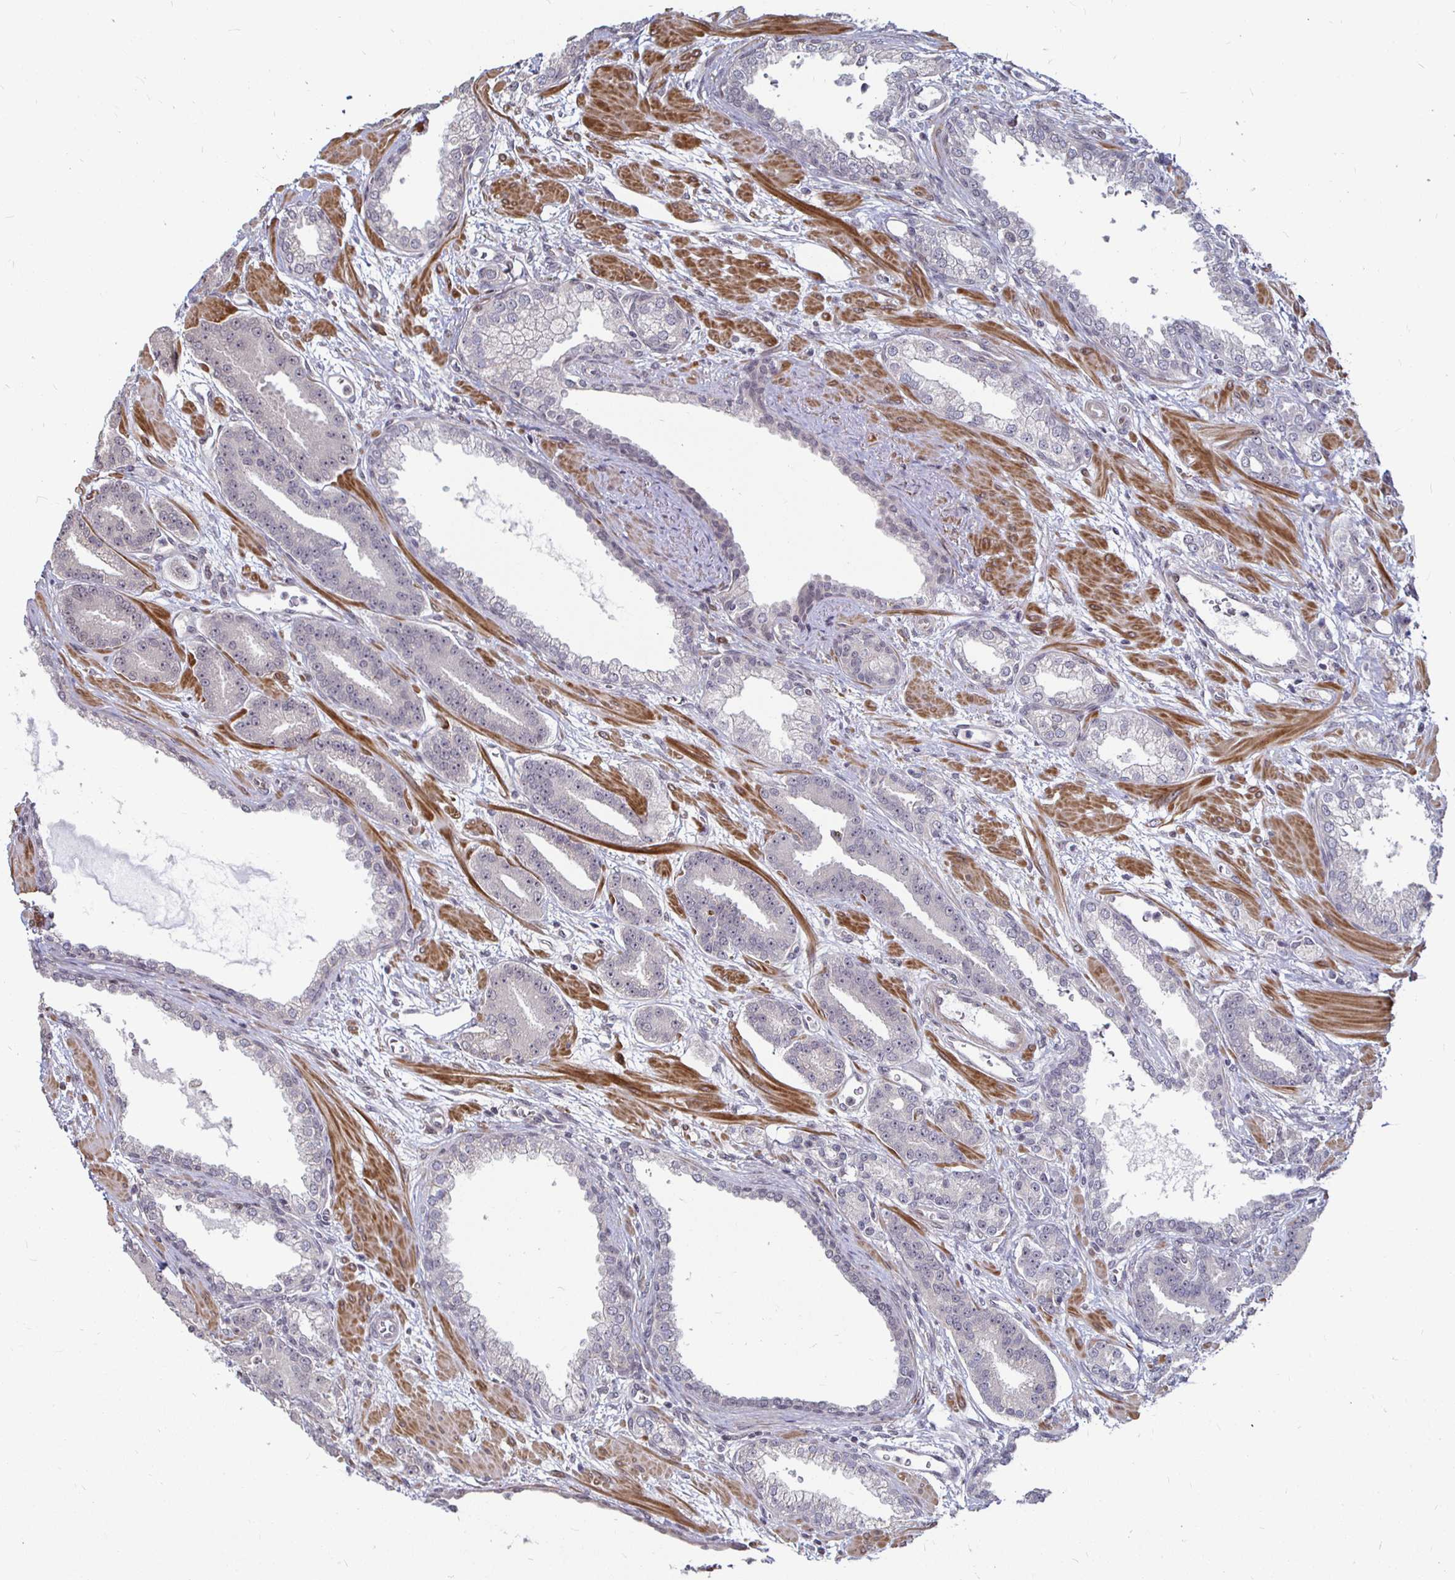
{"staining": {"intensity": "negative", "quantity": "none", "location": "none"}, "tissue": "prostate cancer", "cell_type": "Tumor cells", "image_type": "cancer", "snomed": [{"axis": "morphology", "description": "Adenocarcinoma, High grade"}, {"axis": "topography", "description": "Prostate"}], "caption": "This image is of prostate cancer (adenocarcinoma (high-grade)) stained with immunohistochemistry (IHC) to label a protein in brown with the nuclei are counter-stained blue. There is no expression in tumor cells.", "gene": "CAPN11", "patient": {"sex": "male", "age": 60}}